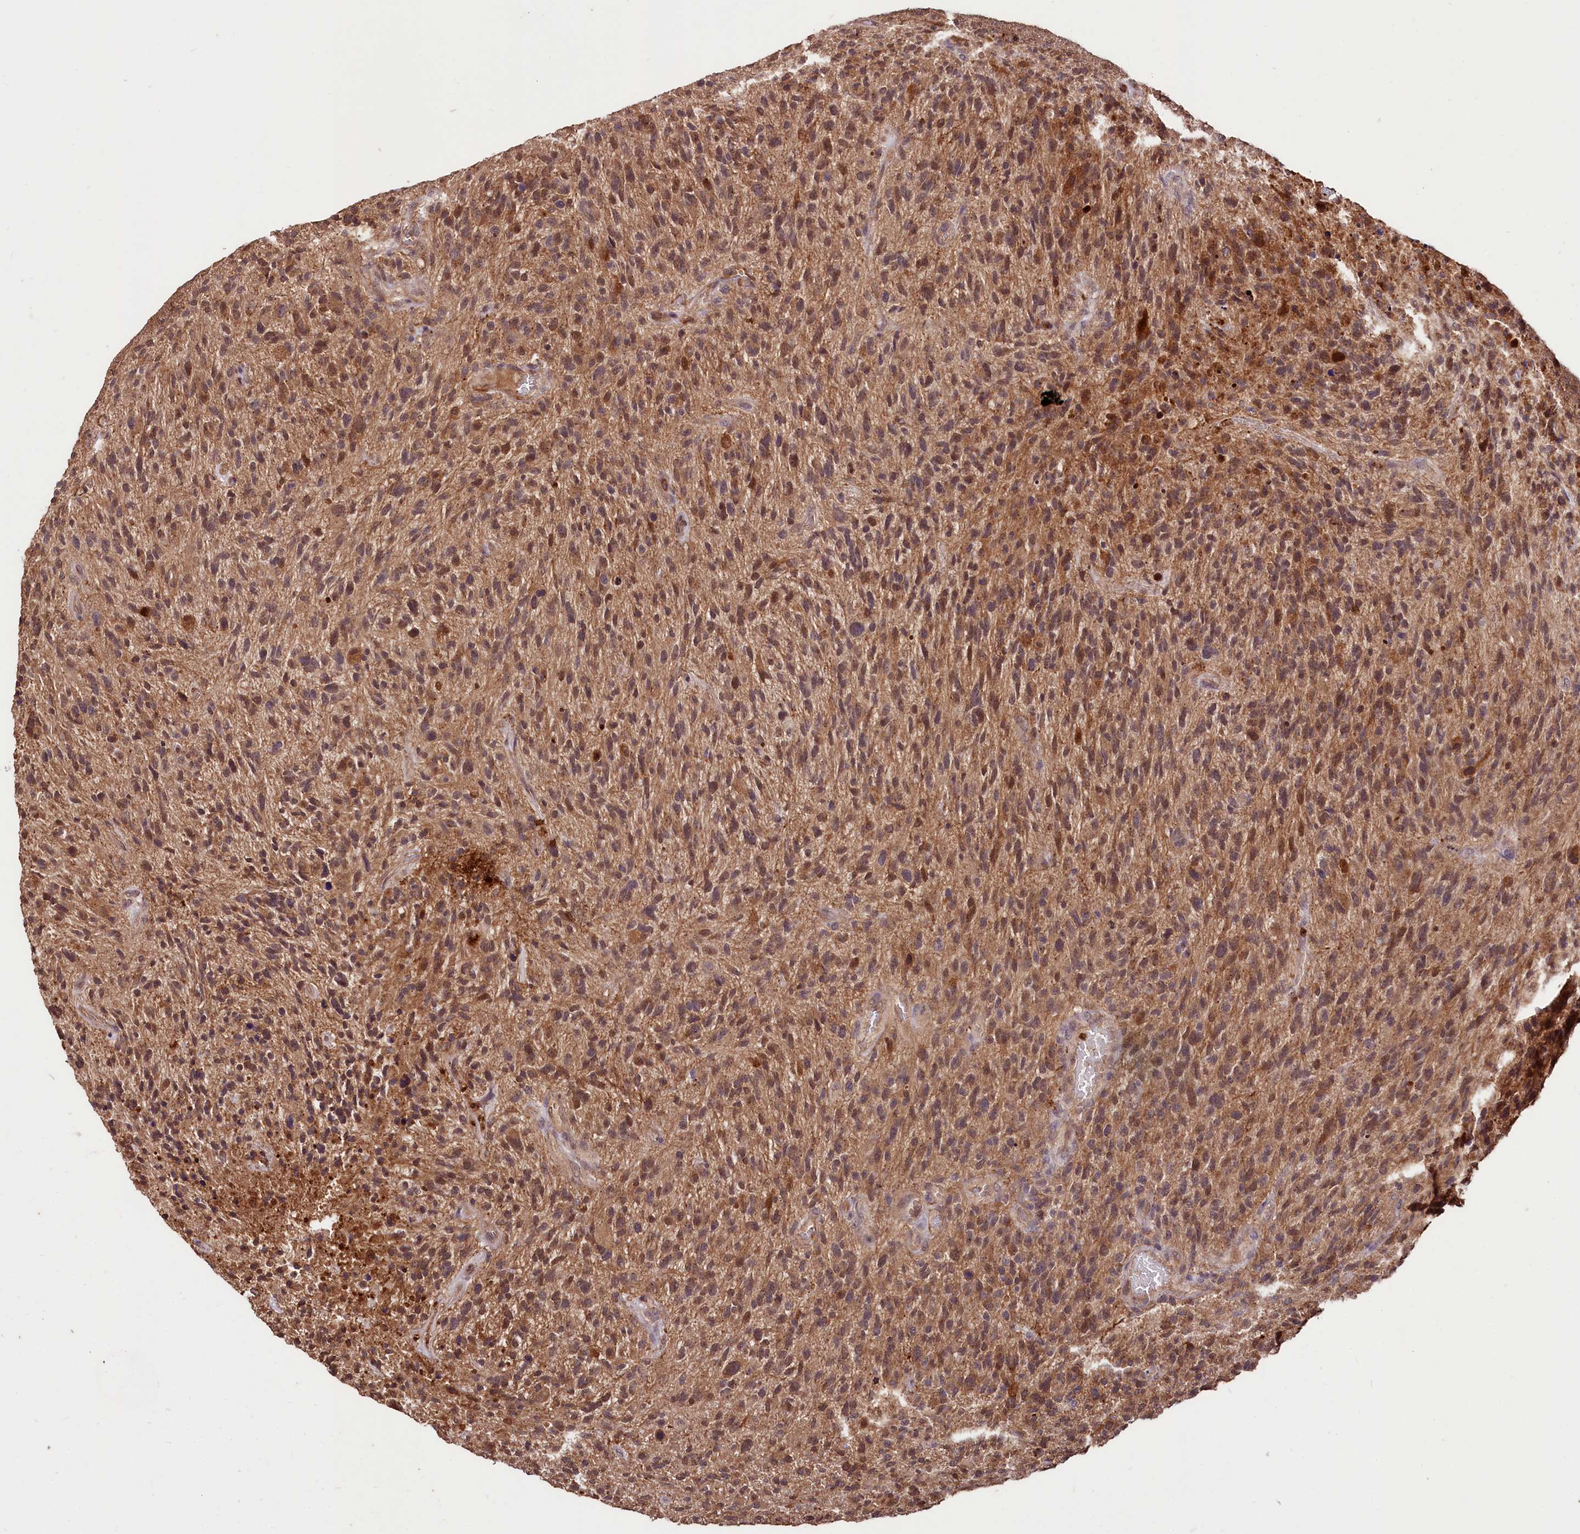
{"staining": {"intensity": "moderate", "quantity": ">75%", "location": "cytoplasmic/membranous"}, "tissue": "glioma", "cell_type": "Tumor cells", "image_type": "cancer", "snomed": [{"axis": "morphology", "description": "Glioma, malignant, High grade"}, {"axis": "topography", "description": "Brain"}], "caption": "DAB (3,3'-diaminobenzidine) immunohistochemical staining of human glioma exhibits moderate cytoplasmic/membranous protein positivity in about >75% of tumor cells.", "gene": "KLRB1", "patient": {"sex": "male", "age": 47}}